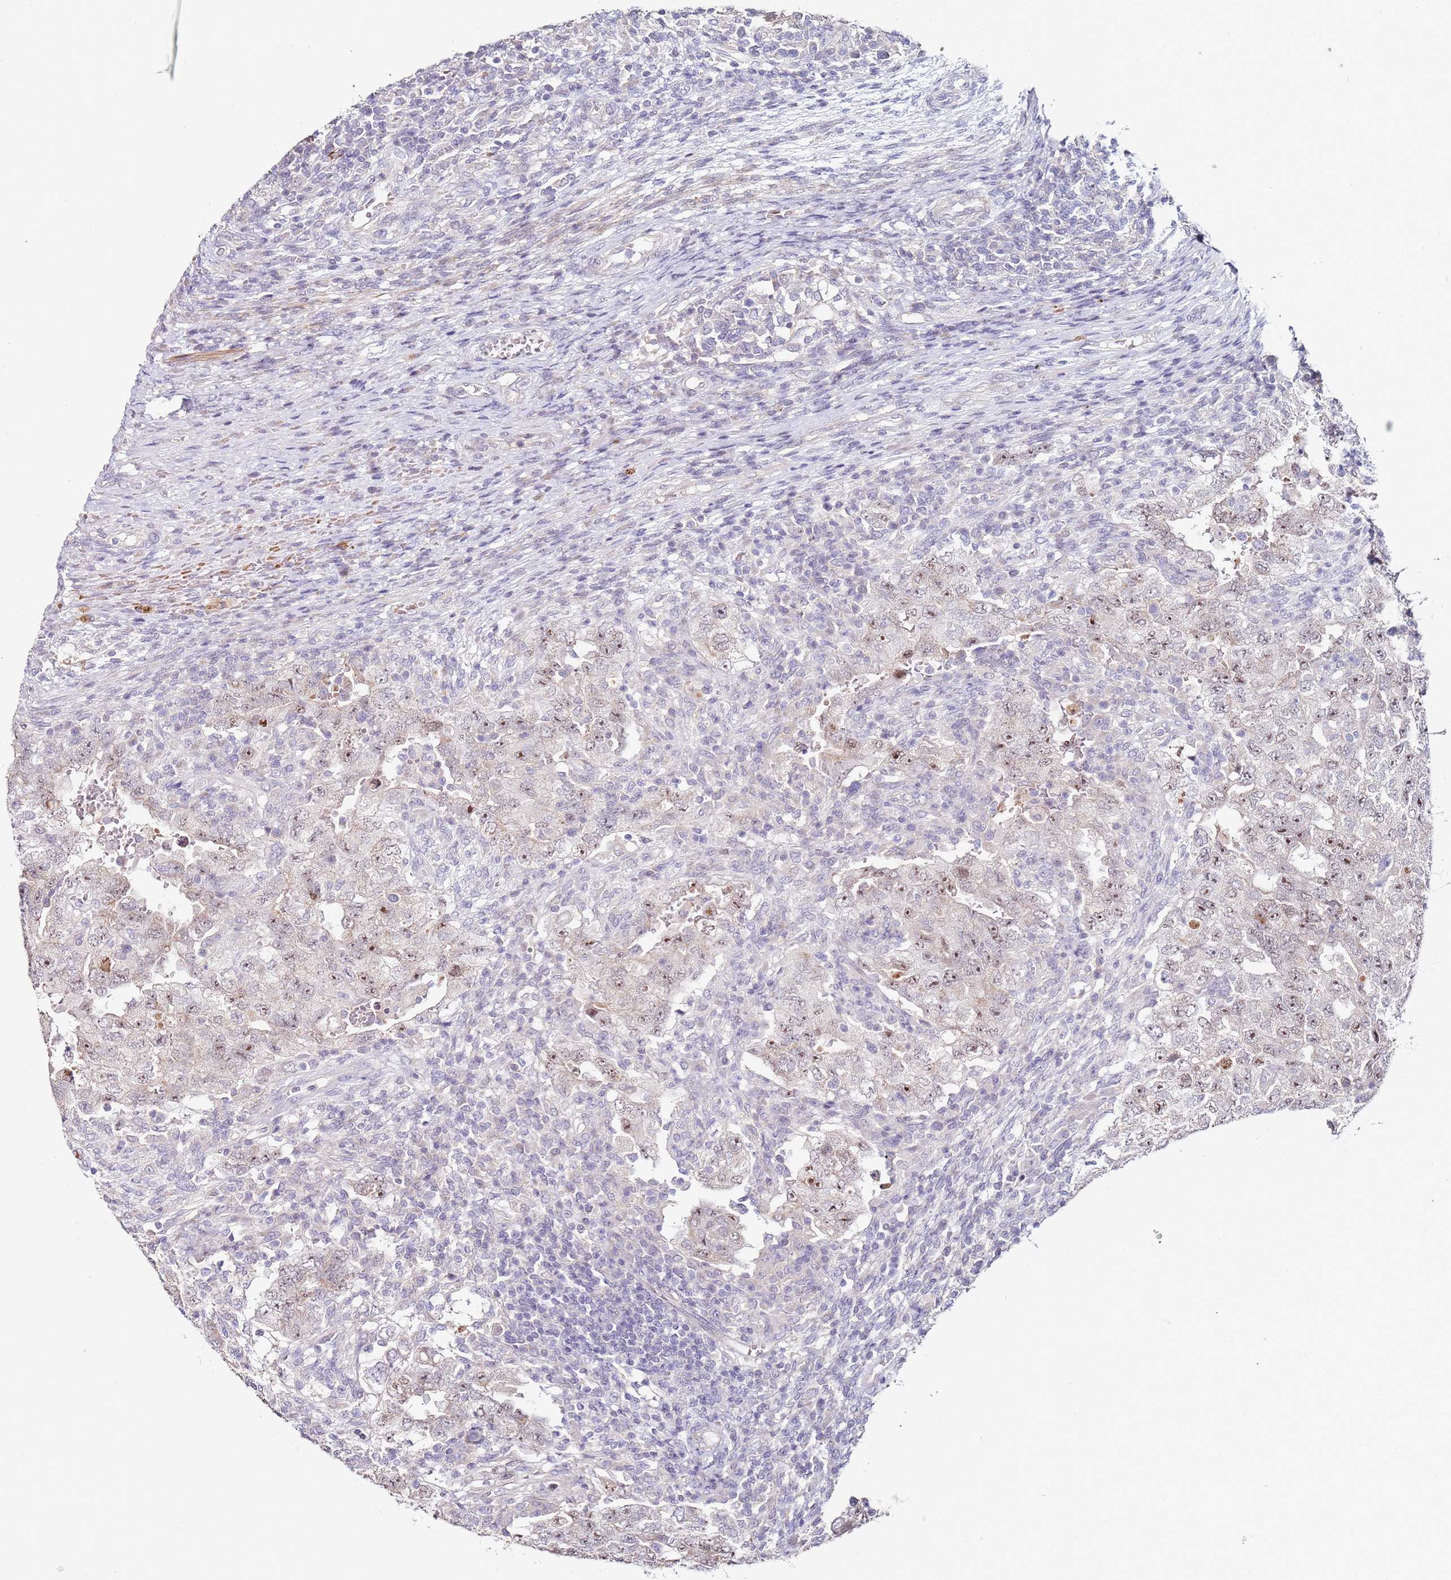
{"staining": {"intensity": "moderate", "quantity": "25%-75%", "location": "nuclear"}, "tissue": "testis cancer", "cell_type": "Tumor cells", "image_type": "cancer", "snomed": [{"axis": "morphology", "description": "Carcinoma, Embryonal, NOS"}, {"axis": "topography", "description": "Testis"}], "caption": "Tumor cells exhibit moderate nuclear positivity in about 25%-75% of cells in testis cancer (embryonal carcinoma).", "gene": "RARS2", "patient": {"sex": "male", "age": 26}}